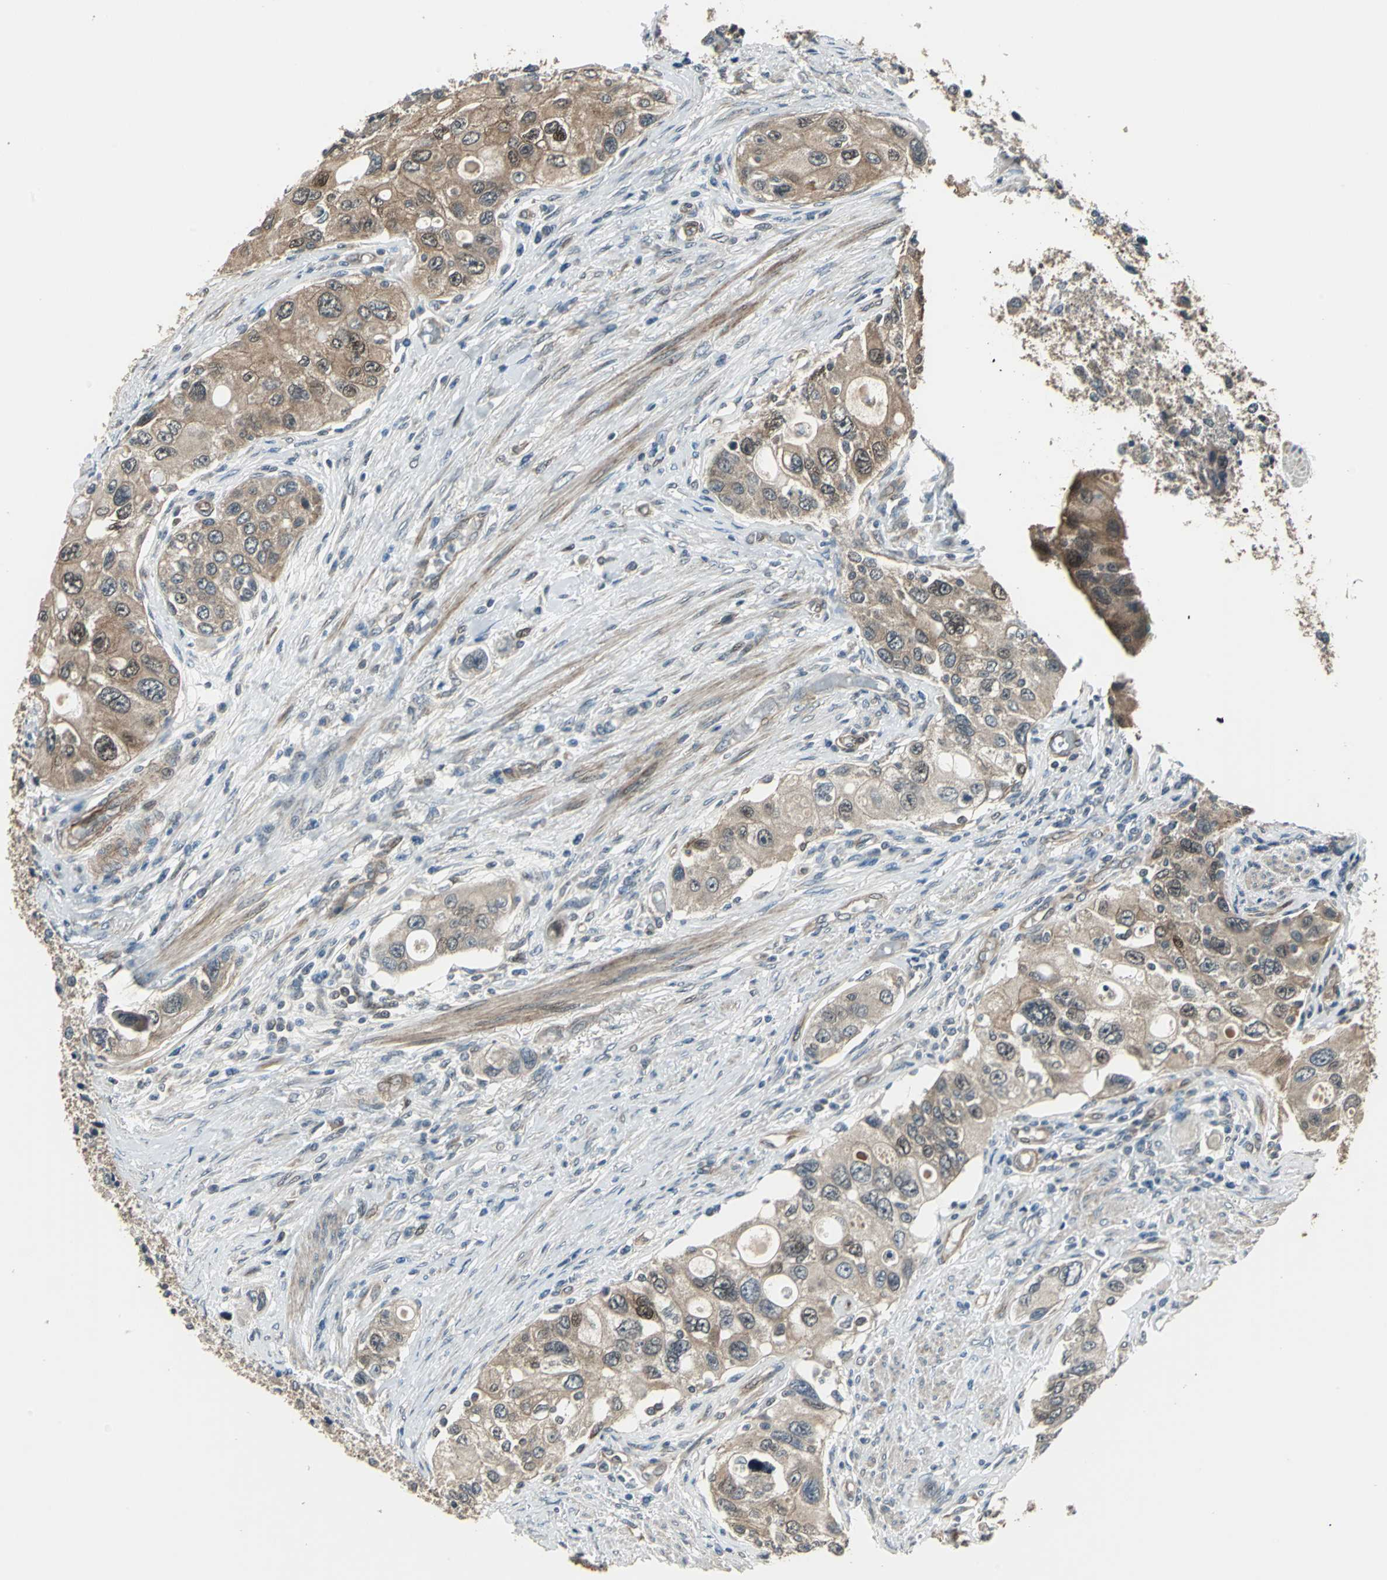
{"staining": {"intensity": "weak", "quantity": ">75%", "location": "cytoplasmic/membranous,nuclear"}, "tissue": "urothelial cancer", "cell_type": "Tumor cells", "image_type": "cancer", "snomed": [{"axis": "morphology", "description": "Urothelial carcinoma, High grade"}, {"axis": "topography", "description": "Urinary bladder"}], "caption": "Protein expression analysis of high-grade urothelial carcinoma shows weak cytoplasmic/membranous and nuclear positivity in about >75% of tumor cells.", "gene": "PFDN1", "patient": {"sex": "female", "age": 56}}